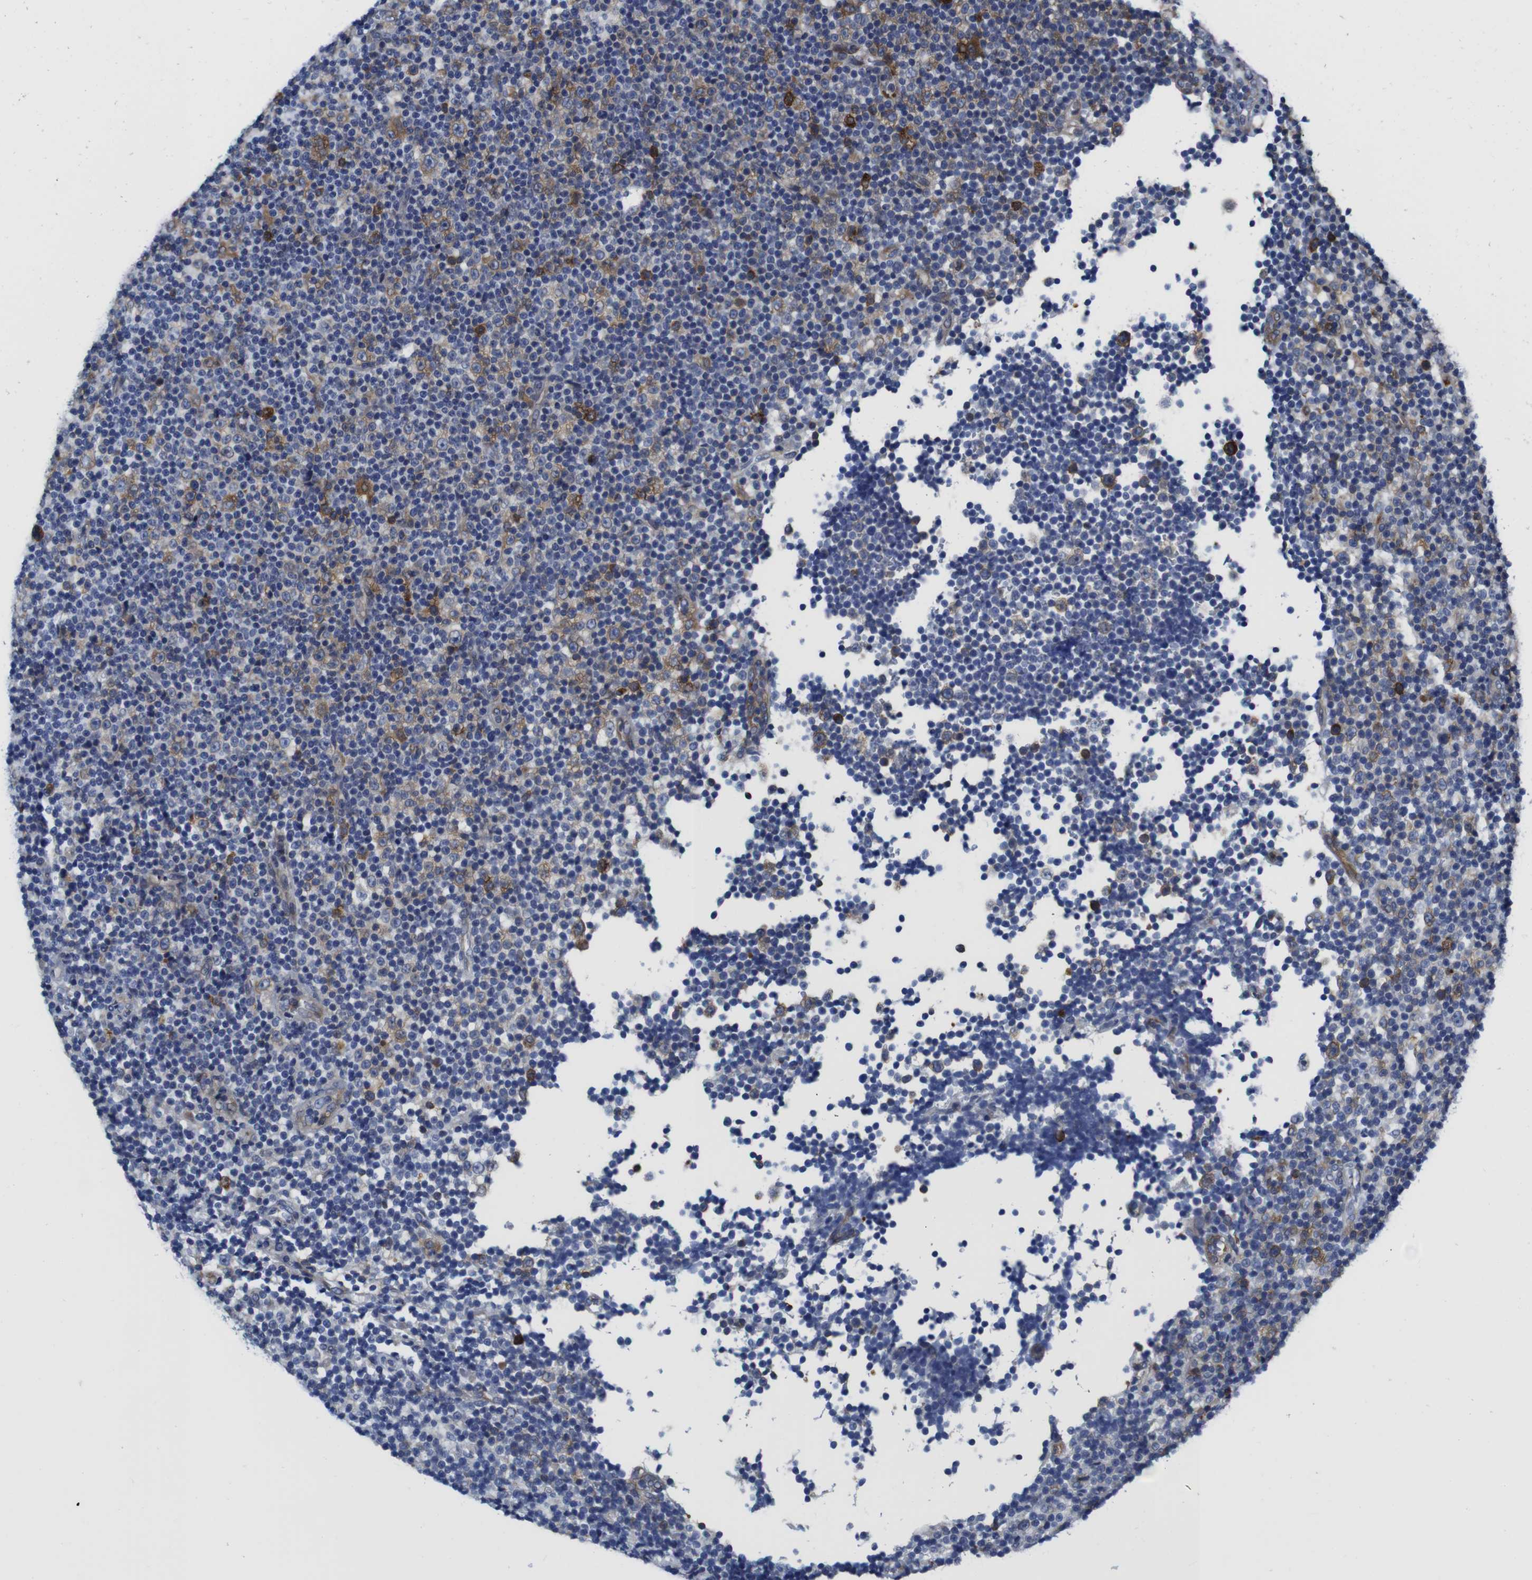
{"staining": {"intensity": "moderate", "quantity": "25%-75%", "location": "cytoplasmic/membranous"}, "tissue": "lymphoma", "cell_type": "Tumor cells", "image_type": "cancer", "snomed": [{"axis": "morphology", "description": "Malignant lymphoma, non-Hodgkin's type, Low grade"}, {"axis": "topography", "description": "Lymph node"}], "caption": "An image showing moderate cytoplasmic/membranous staining in about 25%-75% of tumor cells in low-grade malignant lymphoma, non-Hodgkin's type, as visualized by brown immunohistochemical staining.", "gene": "EIF4A1", "patient": {"sex": "female", "age": 67}}